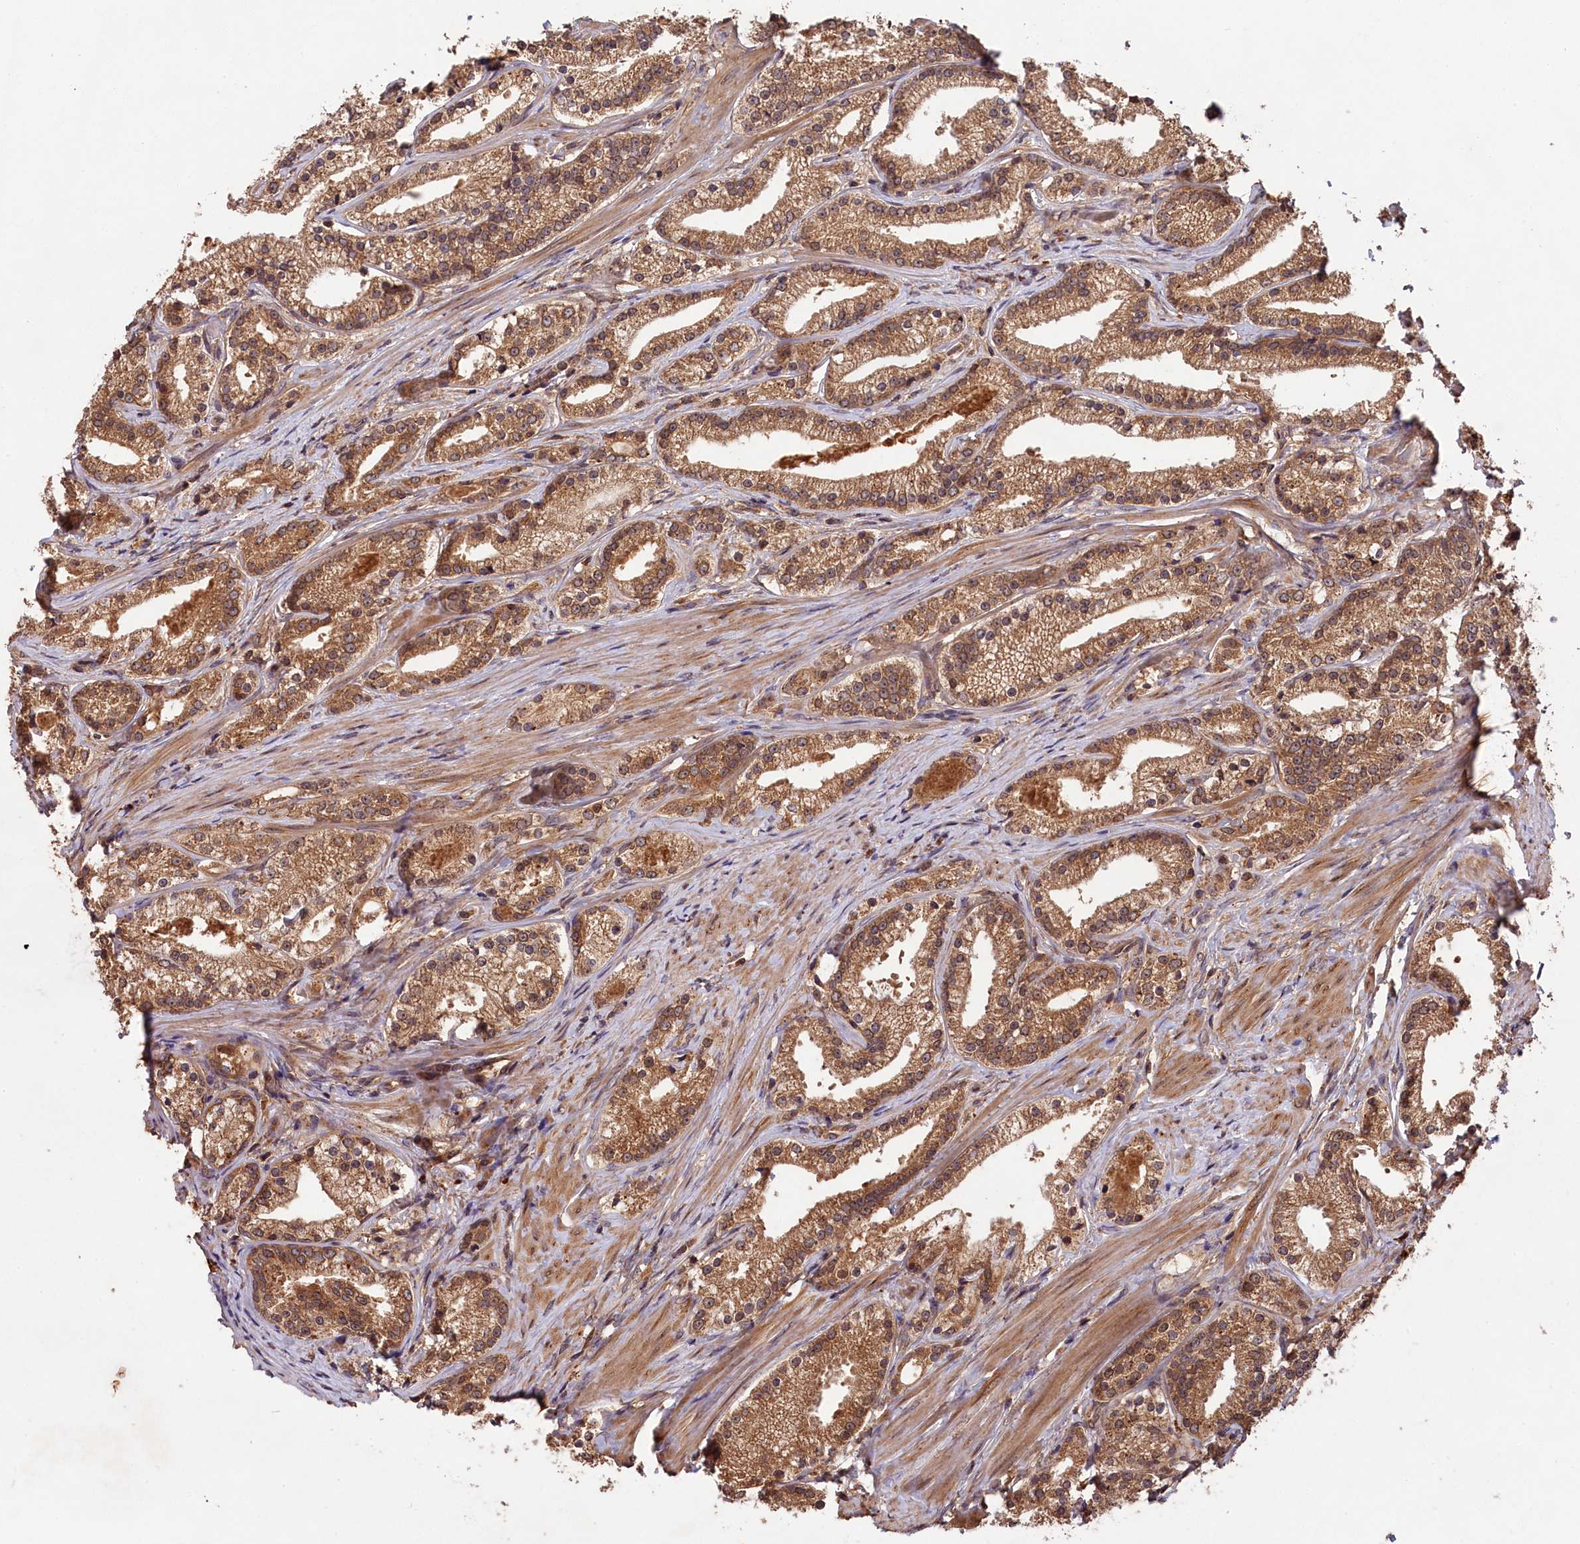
{"staining": {"intensity": "moderate", "quantity": ">75%", "location": "cytoplasmic/membranous"}, "tissue": "prostate cancer", "cell_type": "Tumor cells", "image_type": "cancer", "snomed": [{"axis": "morphology", "description": "Adenocarcinoma, Low grade"}, {"axis": "topography", "description": "Prostate"}], "caption": "This is a photomicrograph of immunohistochemistry staining of low-grade adenocarcinoma (prostate), which shows moderate staining in the cytoplasmic/membranous of tumor cells.", "gene": "CHAC1", "patient": {"sex": "male", "age": 57}}